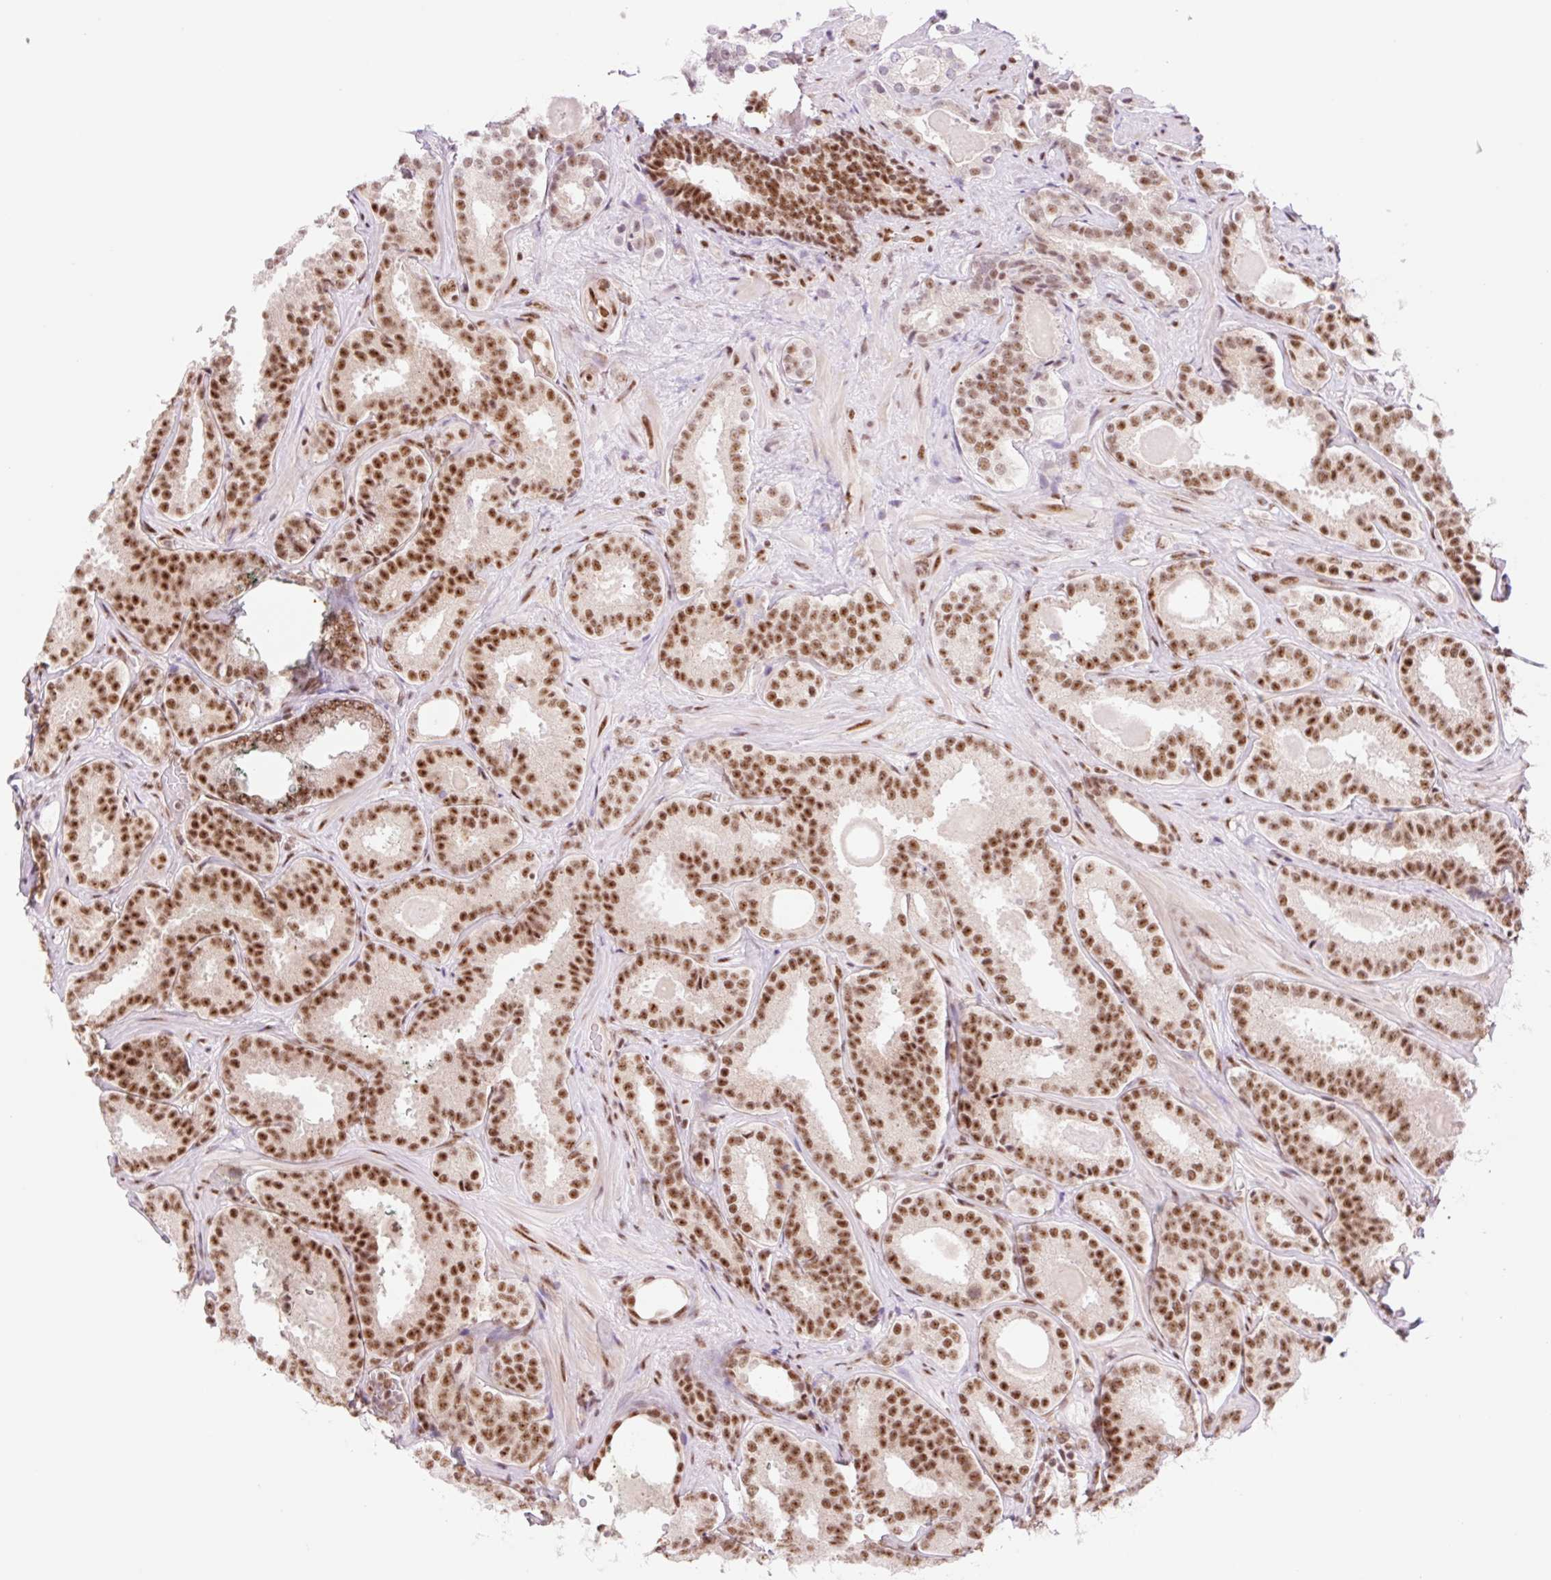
{"staining": {"intensity": "strong", "quantity": ">75%", "location": "nuclear"}, "tissue": "prostate cancer", "cell_type": "Tumor cells", "image_type": "cancer", "snomed": [{"axis": "morphology", "description": "Adenocarcinoma, High grade"}, {"axis": "topography", "description": "Prostate"}], "caption": "Tumor cells reveal high levels of strong nuclear positivity in about >75% of cells in adenocarcinoma (high-grade) (prostate).", "gene": "PRDM11", "patient": {"sex": "male", "age": 65}}